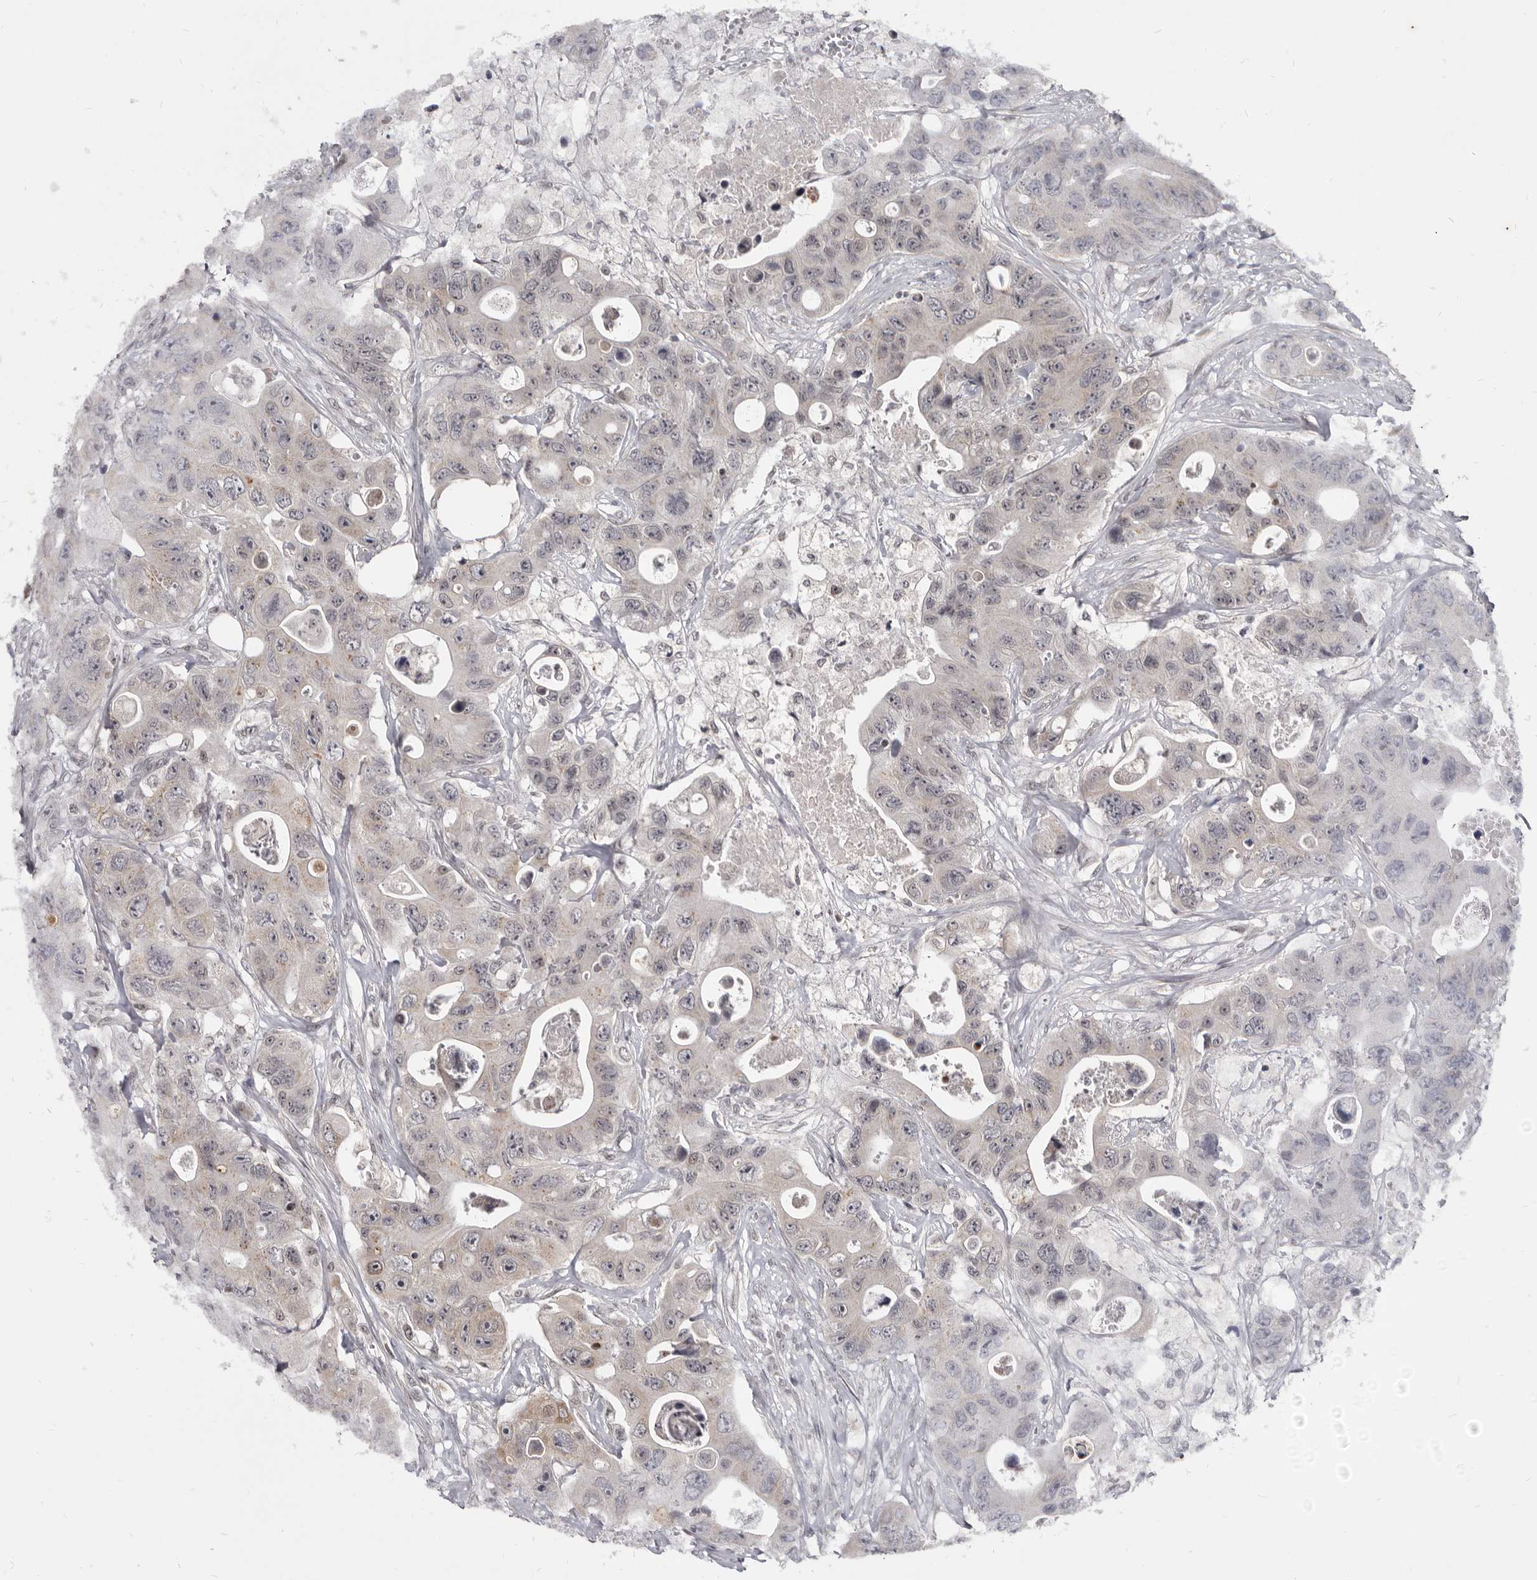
{"staining": {"intensity": "weak", "quantity": "<25%", "location": "cytoplasmic/membranous"}, "tissue": "colorectal cancer", "cell_type": "Tumor cells", "image_type": "cancer", "snomed": [{"axis": "morphology", "description": "Adenocarcinoma, NOS"}, {"axis": "topography", "description": "Colon"}], "caption": "IHC histopathology image of neoplastic tissue: adenocarcinoma (colorectal) stained with DAB shows no significant protein positivity in tumor cells. Nuclei are stained in blue.", "gene": "THUMPD1", "patient": {"sex": "female", "age": 46}}